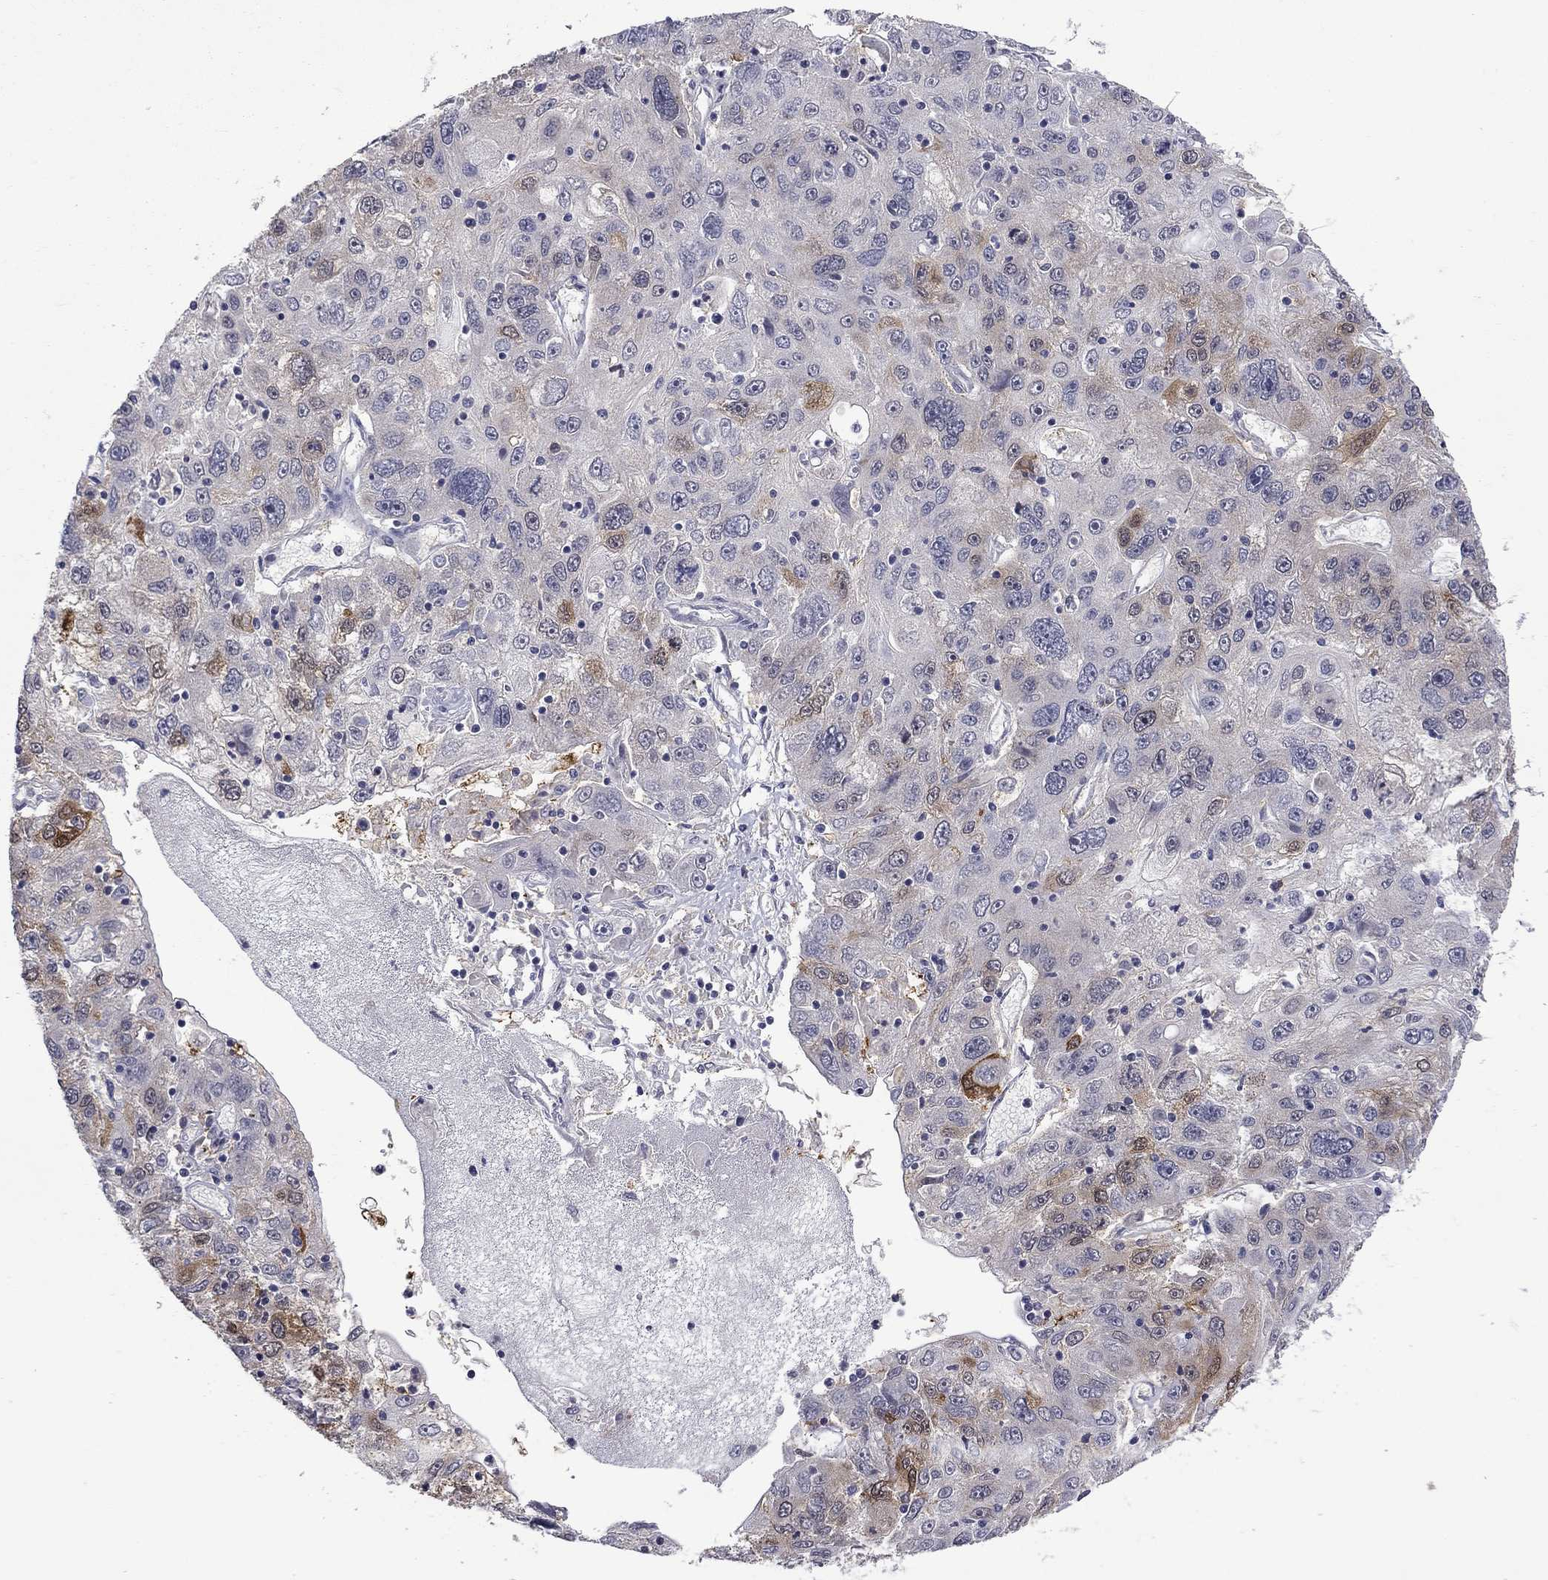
{"staining": {"intensity": "moderate", "quantity": "<25%", "location": "cytoplasmic/membranous"}, "tissue": "stomach cancer", "cell_type": "Tumor cells", "image_type": "cancer", "snomed": [{"axis": "morphology", "description": "Adenocarcinoma, NOS"}, {"axis": "topography", "description": "Stomach"}], "caption": "Protein analysis of stomach adenocarcinoma tissue exhibits moderate cytoplasmic/membranous staining in approximately <25% of tumor cells.", "gene": "CBR1", "patient": {"sex": "male", "age": 56}}